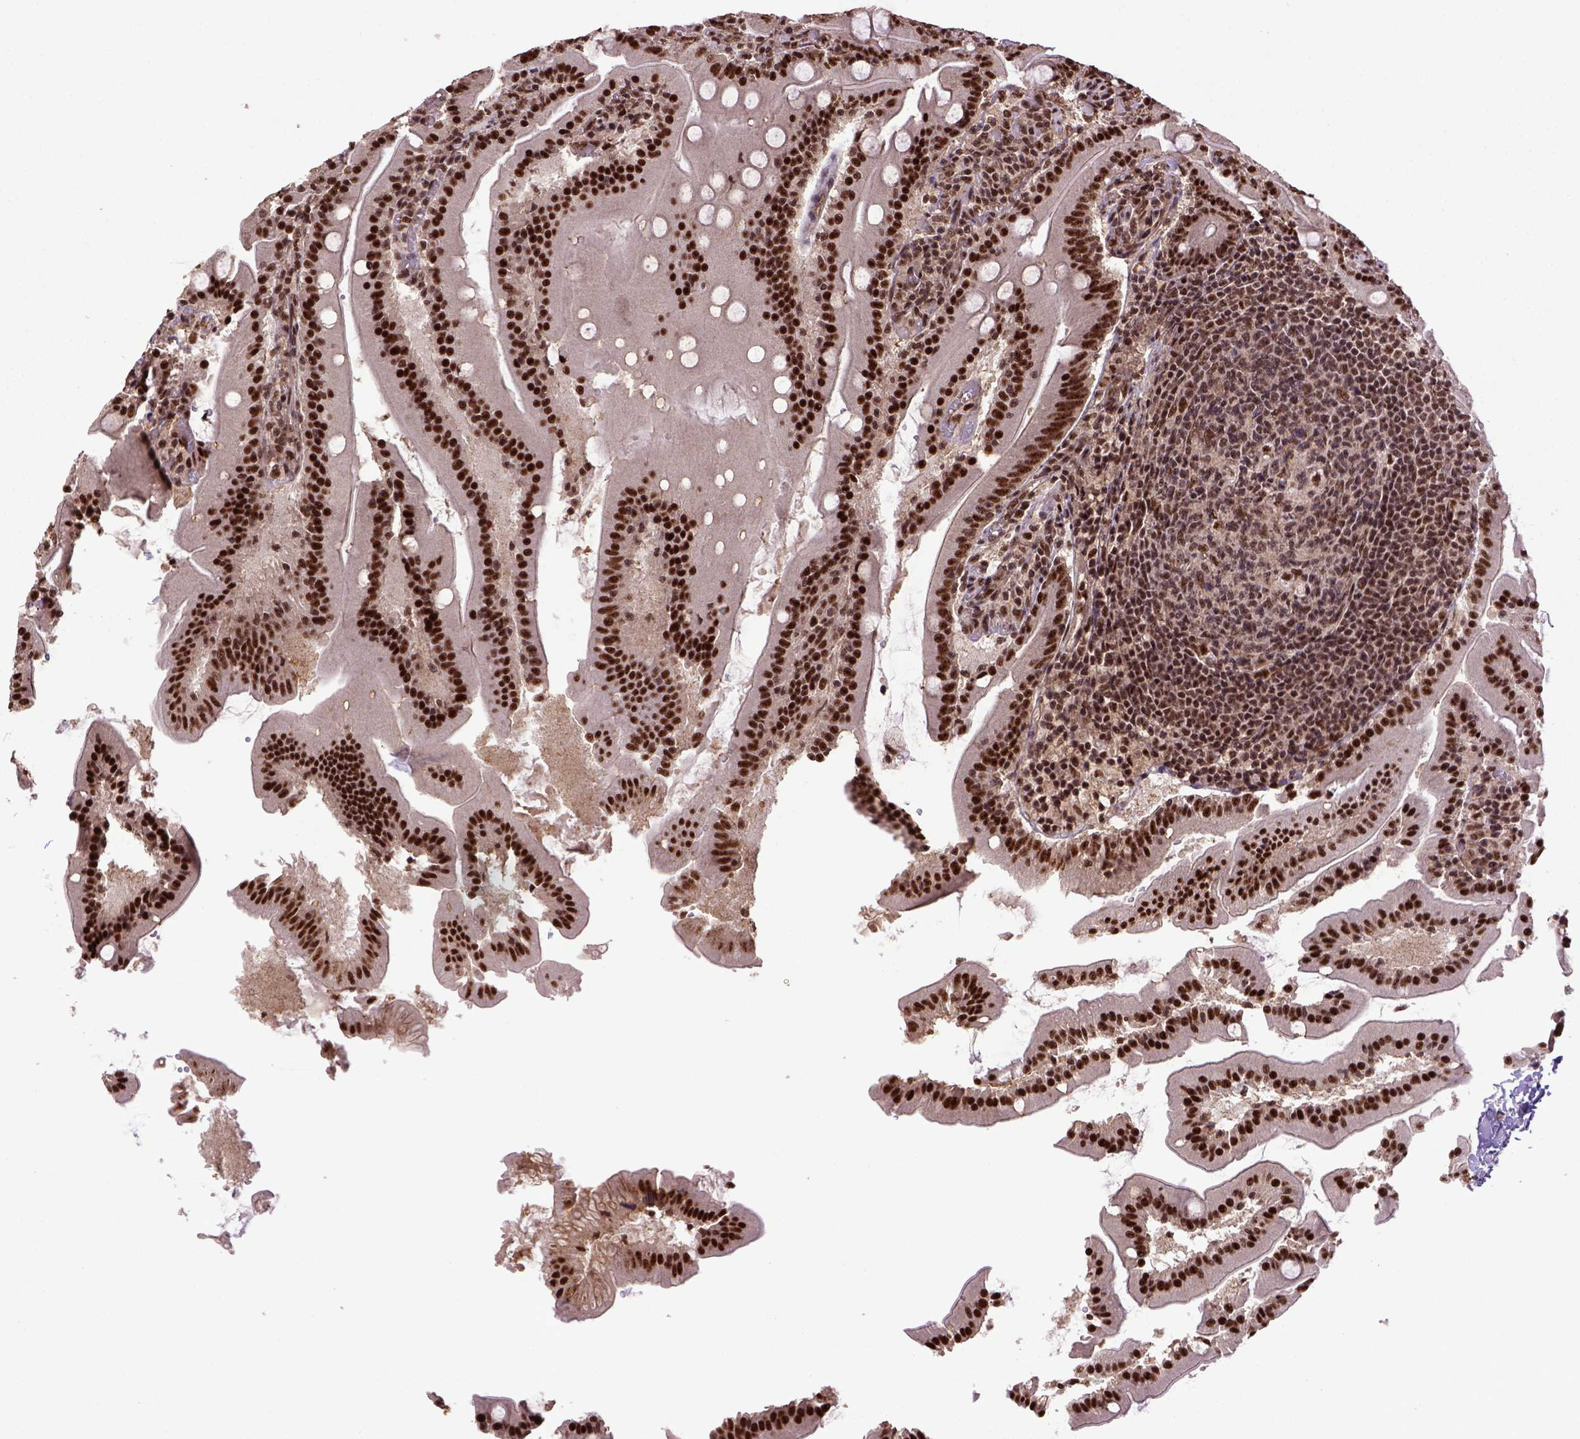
{"staining": {"intensity": "strong", "quantity": ">75%", "location": "nuclear"}, "tissue": "small intestine", "cell_type": "Glandular cells", "image_type": "normal", "snomed": [{"axis": "morphology", "description": "Normal tissue, NOS"}, {"axis": "topography", "description": "Small intestine"}], "caption": "High-magnification brightfield microscopy of unremarkable small intestine stained with DAB (3,3'-diaminobenzidine) (brown) and counterstained with hematoxylin (blue). glandular cells exhibit strong nuclear expression is identified in about>75% of cells.", "gene": "PPIG", "patient": {"sex": "male", "age": 37}}